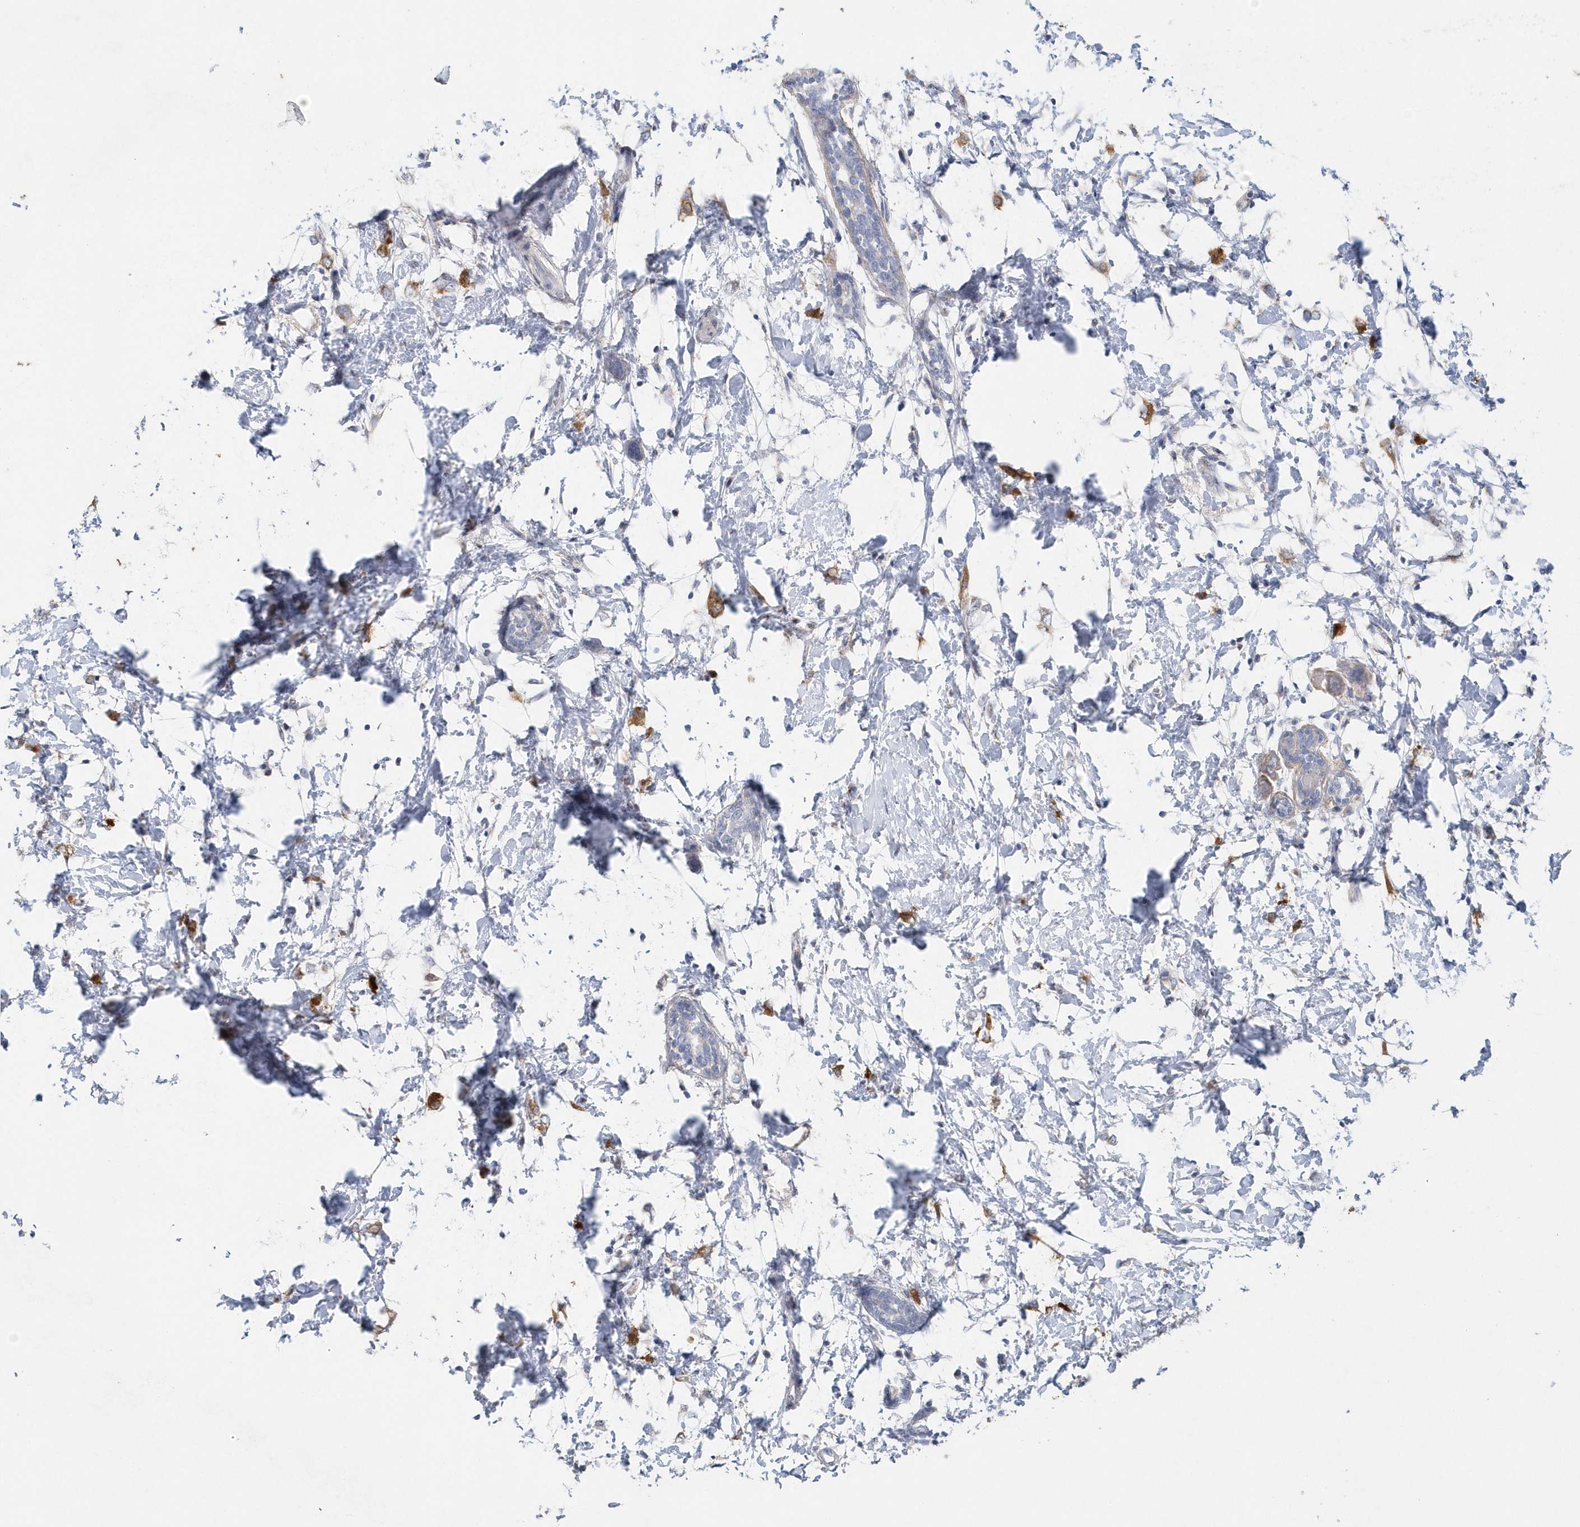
{"staining": {"intensity": "moderate", "quantity": ">75%", "location": "cytoplasmic/membranous"}, "tissue": "breast cancer", "cell_type": "Tumor cells", "image_type": "cancer", "snomed": [{"axis": "morphology", "description": "Normal tissue, NOS"}, {"axis": "morphology", "description": "Lobular carcinoma"}, {"axis": "topography", "description": "Breast"}], "caption": "IHC histopathology image of human breast cancer stained for a protein (brown), which shows medium levels of moderate cytoplasmic/membranous positivity in approximately >75% of tumor cells.", "gene": "SPATA18", "patient": {"sex": "female", "age": 47}}